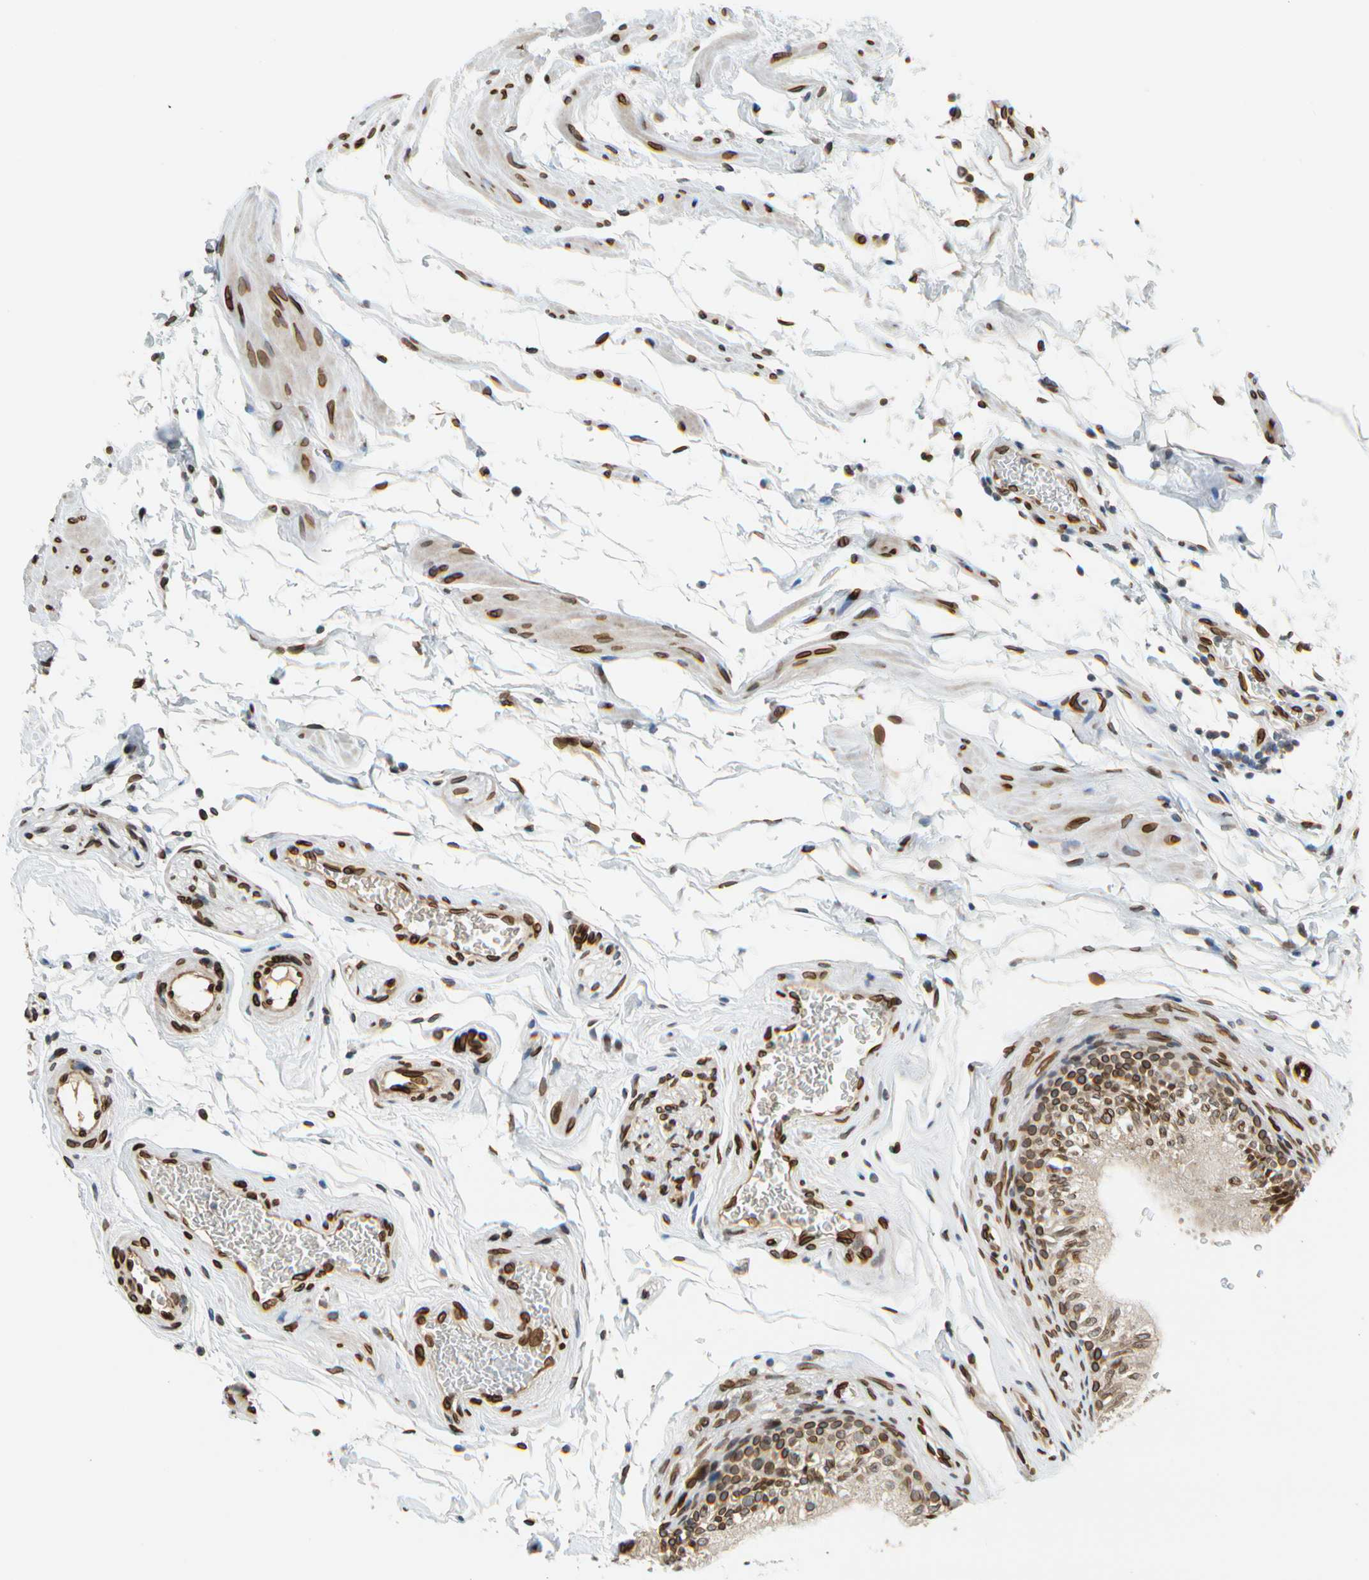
{"staining": {"intensity": "strong", "quantity": ">75%", "location": "cytoplasmic/membranous,nuclear"}, "tissue": "epididymis", "cell_type": "Glandular cells", "image_type": "normal", "snomed": [{"axis": "morphology", "description": "Normal tissue, NOS"}, {"axis": "topography", "description": "Testis"}, {"axis": "topography", "description": "Epididymis"}], "caption": "Unremarkable epididymis reveals strong cytoplasmic/membranous,nuclear positivity in about >75% of glandular cells.", "gene": "SUN1", "patient": {"sex": "male", "age": 36}}